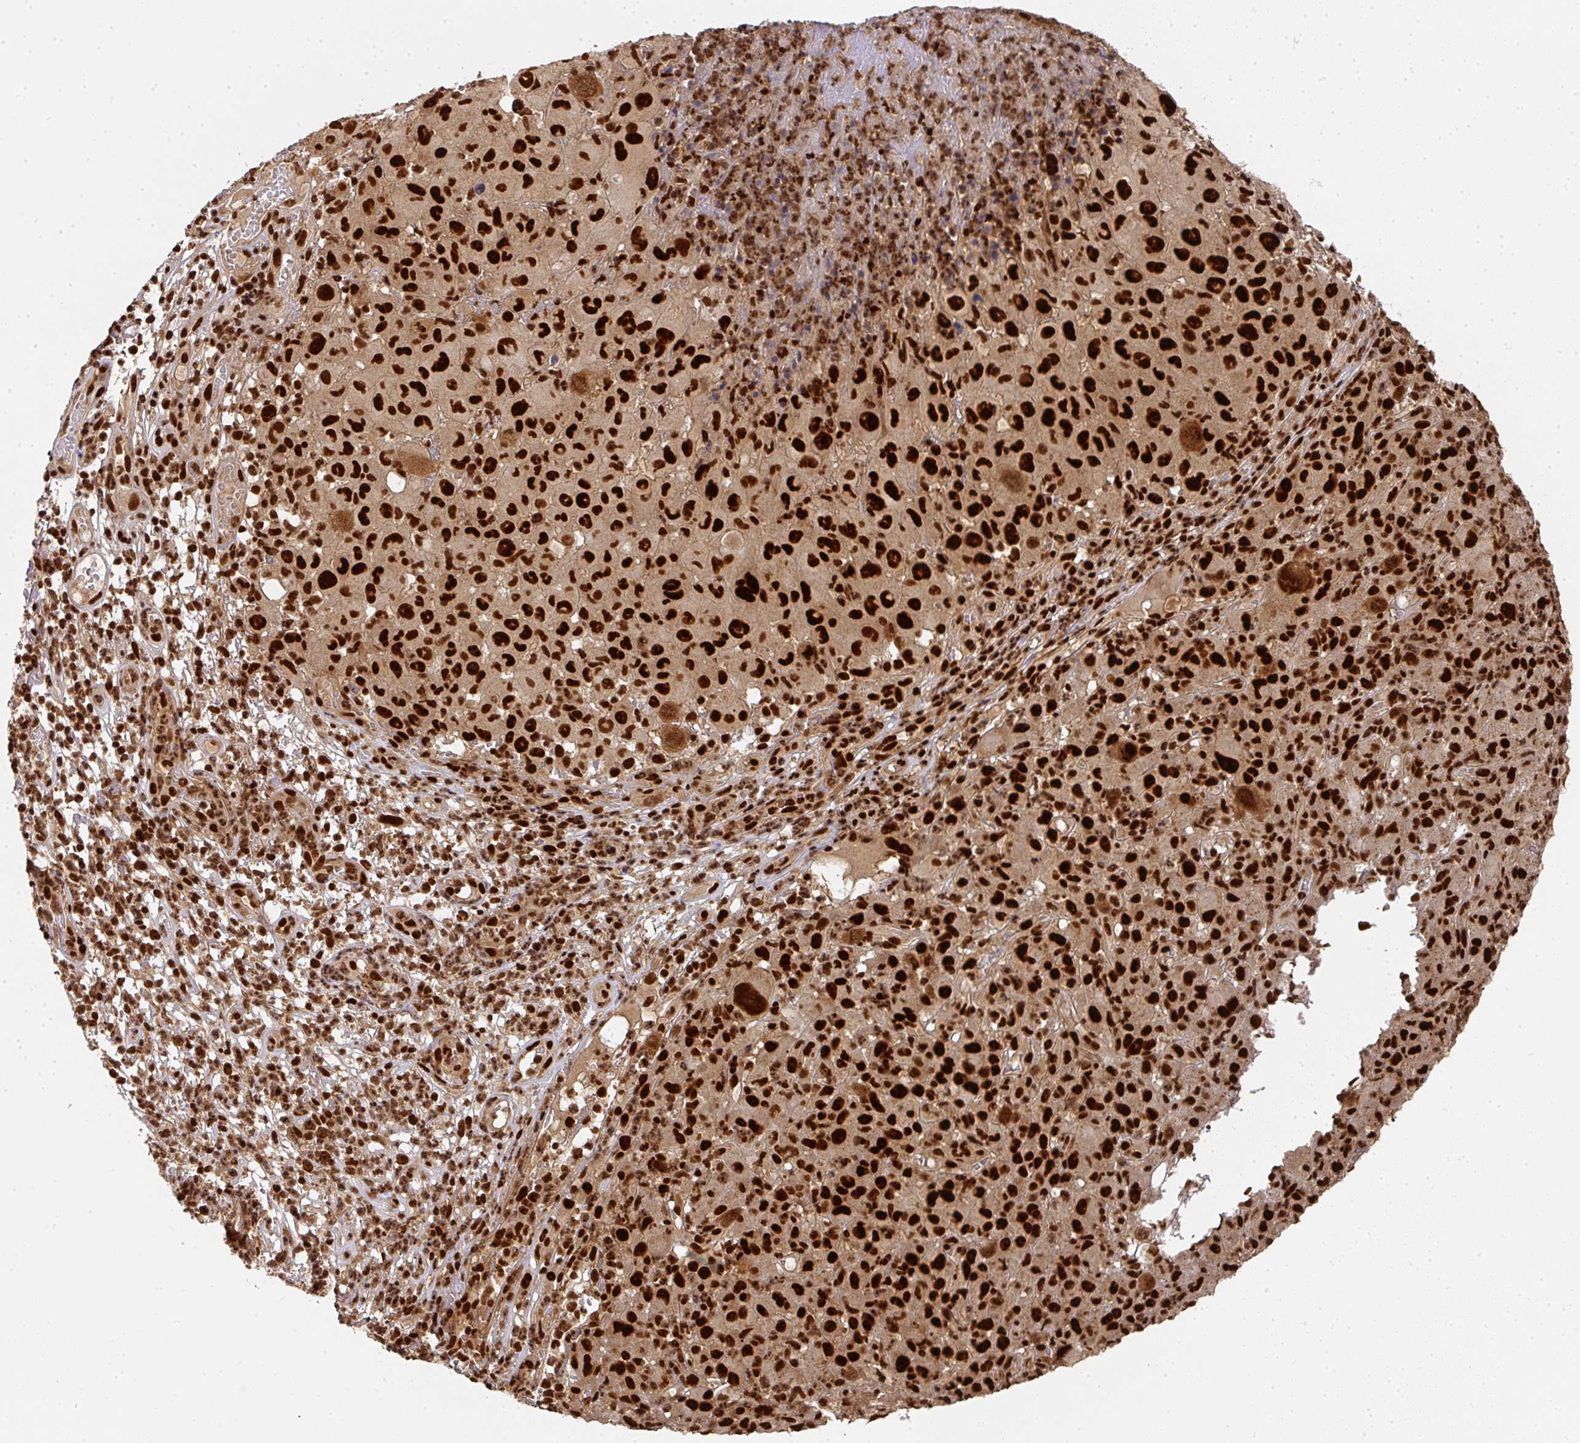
{"staining": {"intensity": "strong", "quantity": ">75%", "location": "nuclear"}, "tissue": "melanoma", "cell_type": "Tumor cells", "image_type": "cancer", "snomed": [{"axis": "morphology", "description": "Malignant melanoma, NOS"}, {"axis": "topography", "description": "Skin"}], "caption": "Protein staining by immunohistochemistry reveals strong nuclear expression in approximately >75% of tumor cells in melanoma. The staining was performed using DAB (3,3'-diaminobenzidine), with brown indicating positive protein expression. Nuclei are stained blue with hematoxylin.", "gene": "DIDO1", "patient": {"sex": "male", "age": 73}}